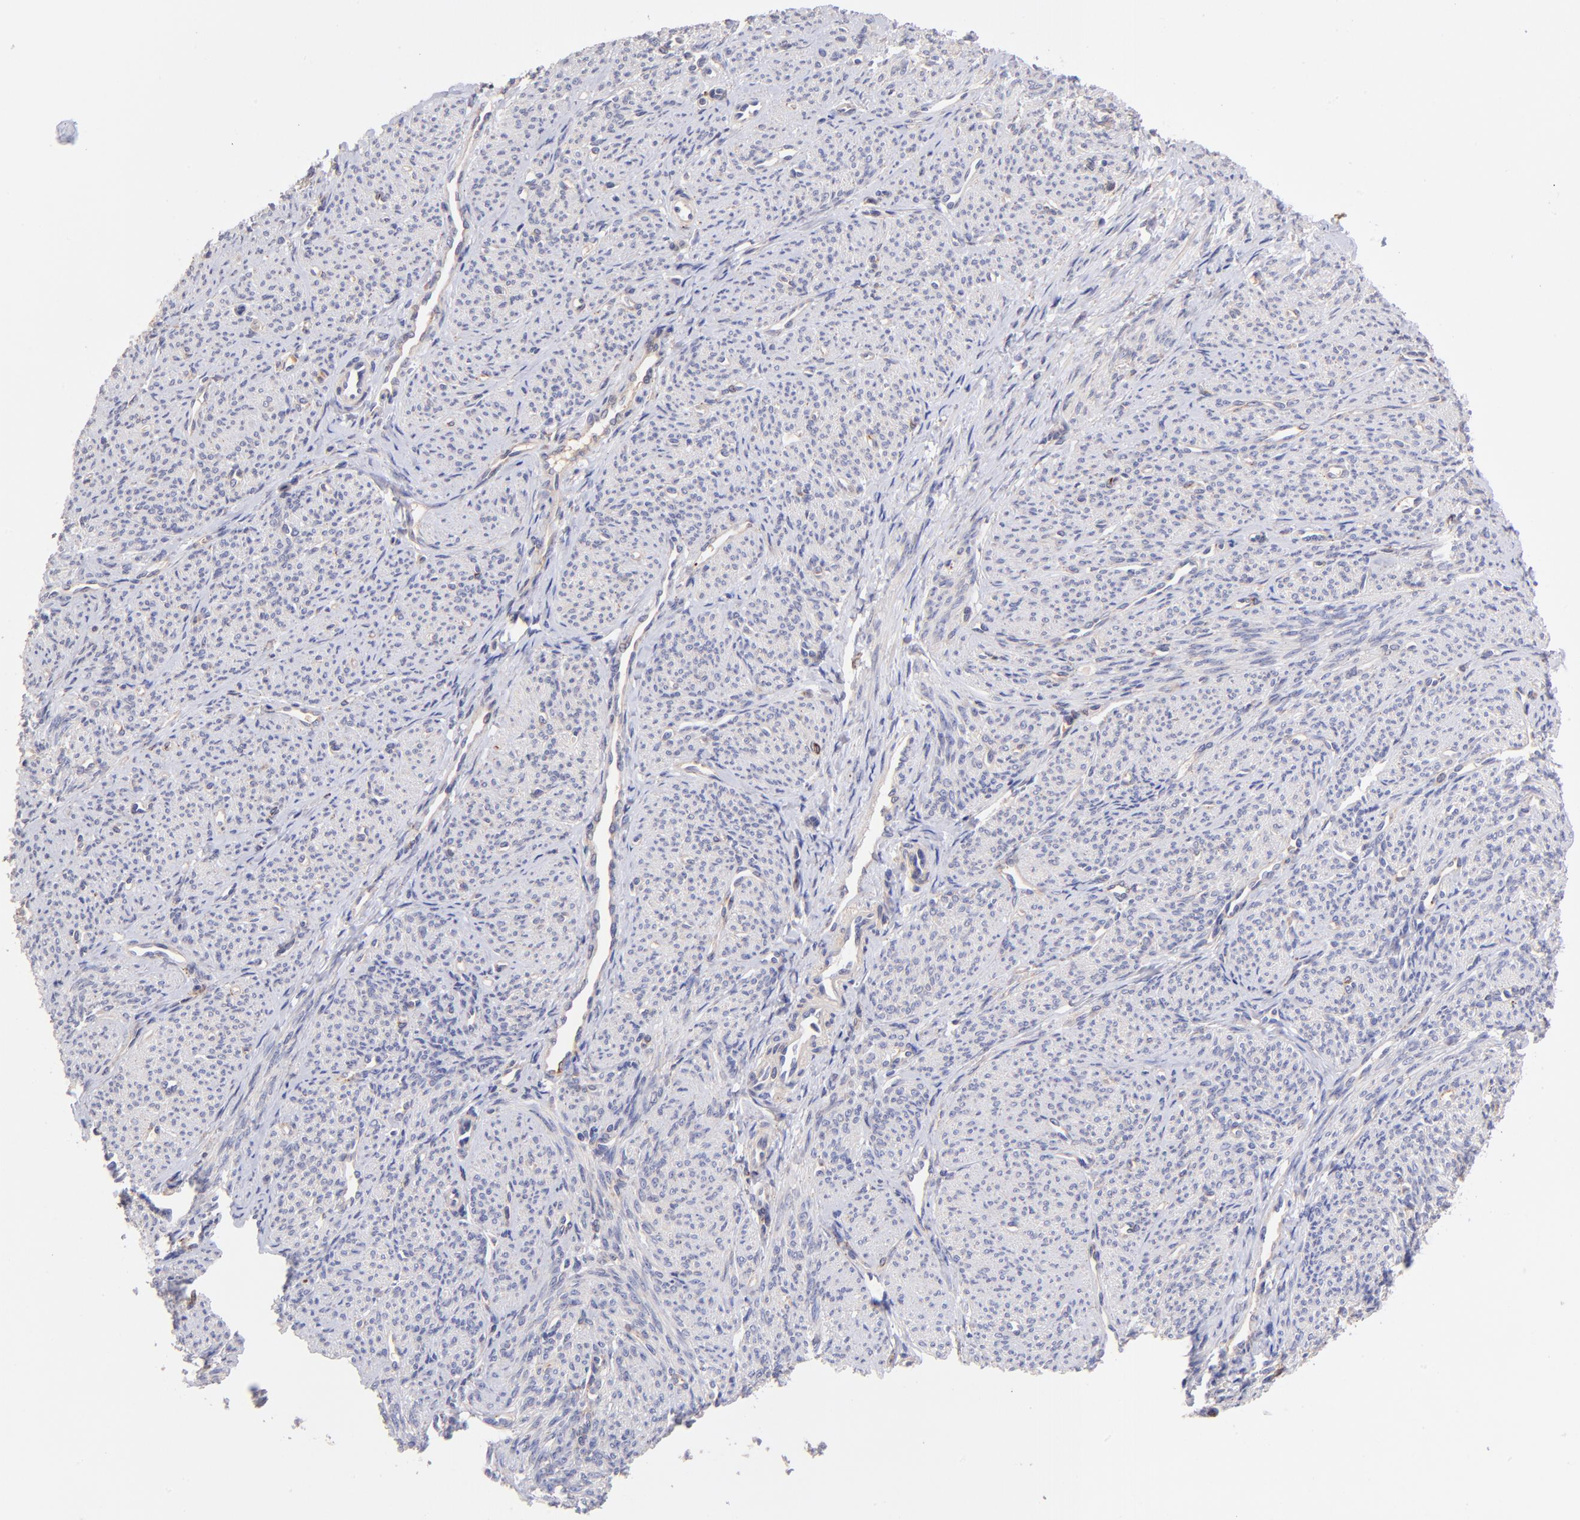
{"staining": {"intensity": "negative", "quantity": "none", "location": "none"}, "tissue": "smooth muscle", "cell_type": "Smooth muscle cells", "image_type": "normal", "snomed": [{"axis": "morphology", "description": "Normal tissue, NOS"}, {"axis": "topography", "description": "Smooth muscle"}], "caption": "This is an immunohistochemistry photomicrograph of normal smooth muscle. There is no staining in smooth muscle cells.", "gene": "SPARC", "patient": {"sex": "female", "age": 65}}